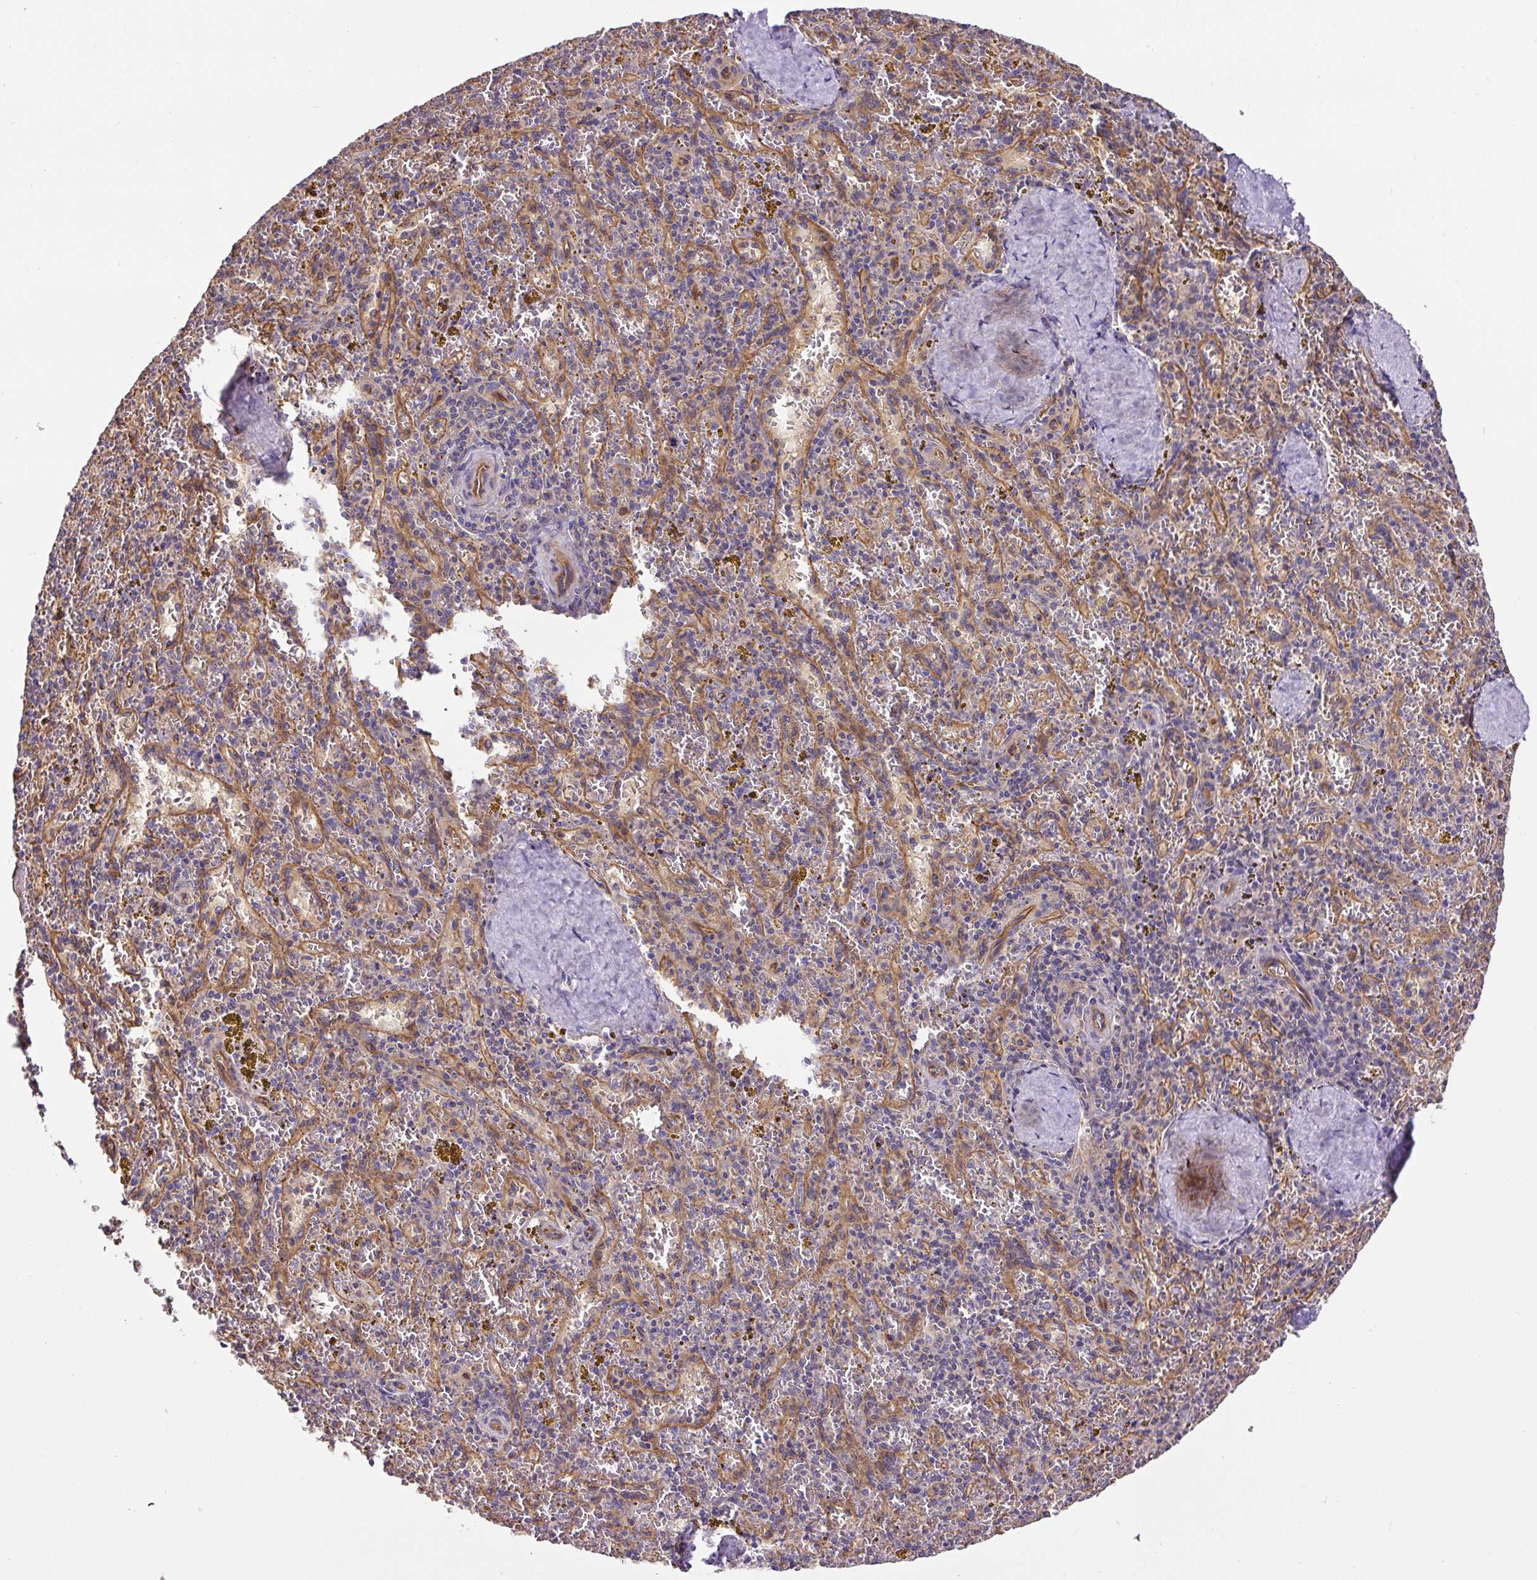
{"staining": {"intensity": "negative", "quantity": "none", "location": "none"}, "tissue": "spleen", "cell_type": "Cells in red pulp", "image_type": "normal", "snomed": [{"axis": "morphology", "description": "Normal tissue, NOS"}, {"axis": "topography", "description": "Spleen"}], "caption": "Image shows no significant protein staining in cells in red pulp of benign spleen.", "gene": "DCTN1", "patient": {"sex": "male", "age": 57}}